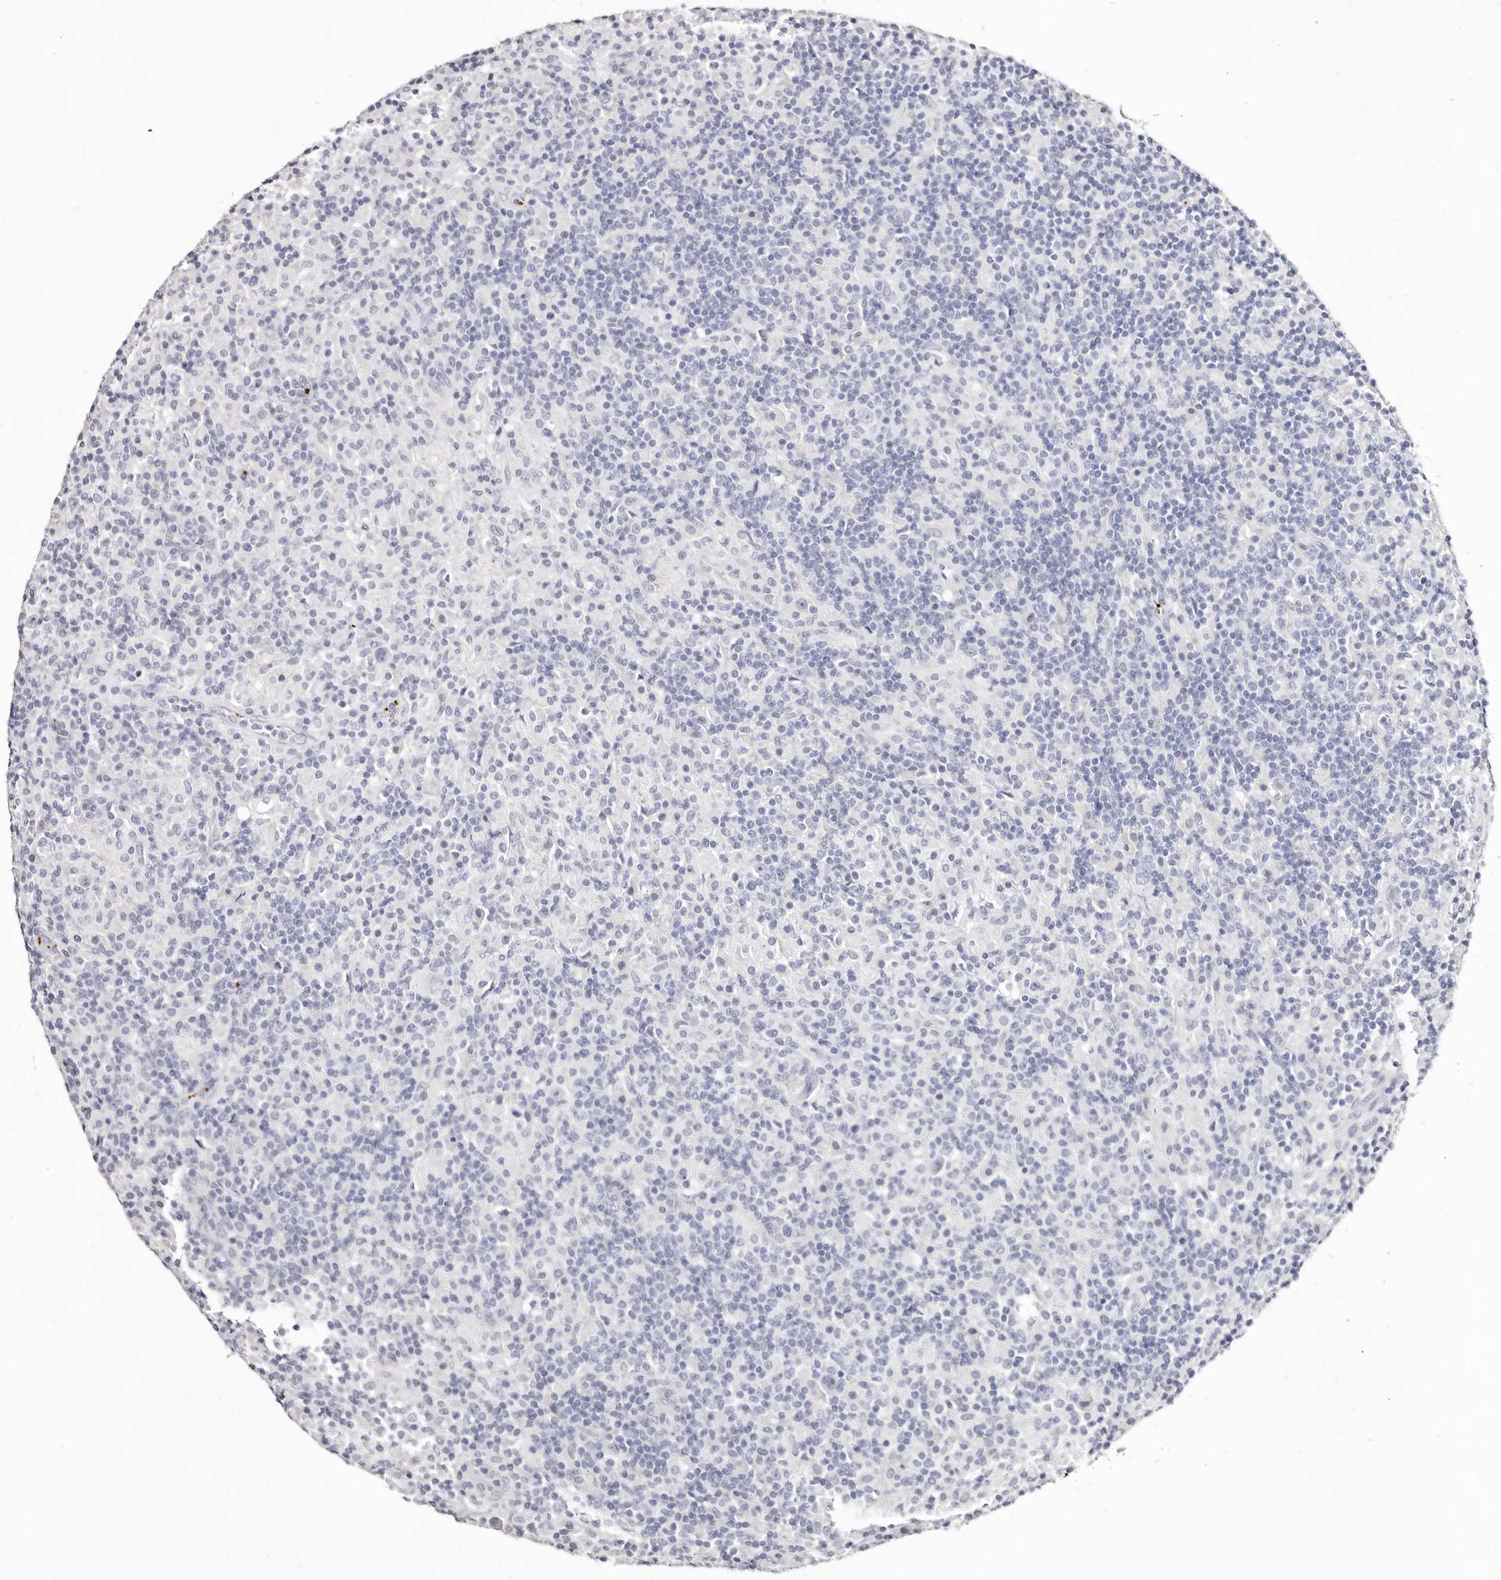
{"staining": {"intensity": "negative", "quantity": "none", "location": "none"}, "tissue": "lymphoma", "cell_type": "Tumor cells", "image_type": "cancer", "snomed": [{"axis": "morphology", "description": "Hodgkin's disease, NOS"}, {"axis": "topography", "description": "Lymph node"}], "caption": "DAB immunohistochemical staining of Hodgkin's disease displays no significant positivity in tumor cells.", "gene": "PF4", "patient": {"sex": "male", "age": 70}}